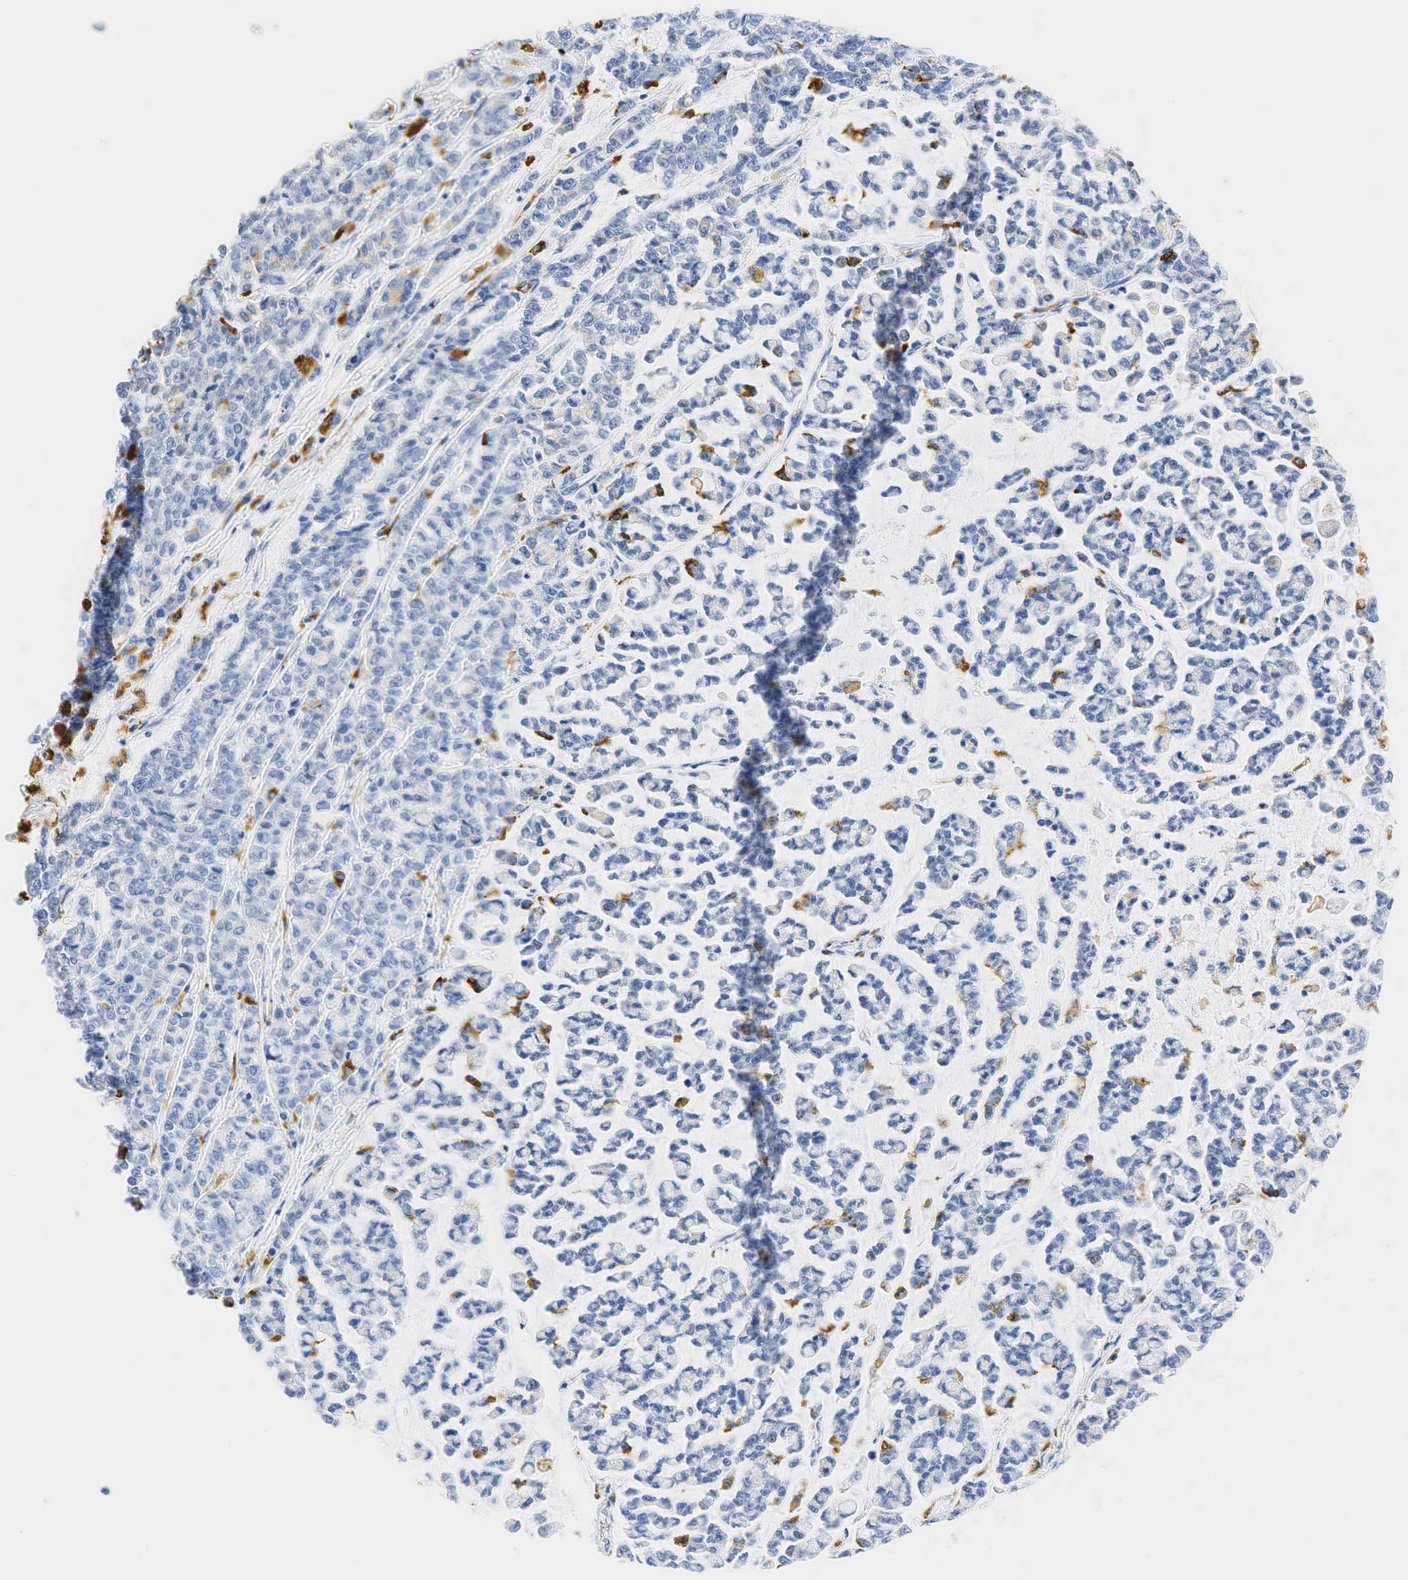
{"staining": {"intensity": "negative", "quantity": "none", "location": "none"}, "tissue": "liver cancer", "cell_type": "Tumor cells", "image_type": "cancer", "snomed": [{"axis": "morphology", "description": "Carcinoma, metastatic, NOS"}, {"axis": "topography", "description": "Liver"}], "caption": "IHC photomicrograph of neoplastic tissue: liver cancer stained with DAB (3,3'-diaminobenzidine) shows no significant protein staining in tumor cells. (Immunohistochemistry (ihc), brightfield microscopy, high magnification).", "gene": "CD68", "patient": {"sex": "female", "age": 58}}